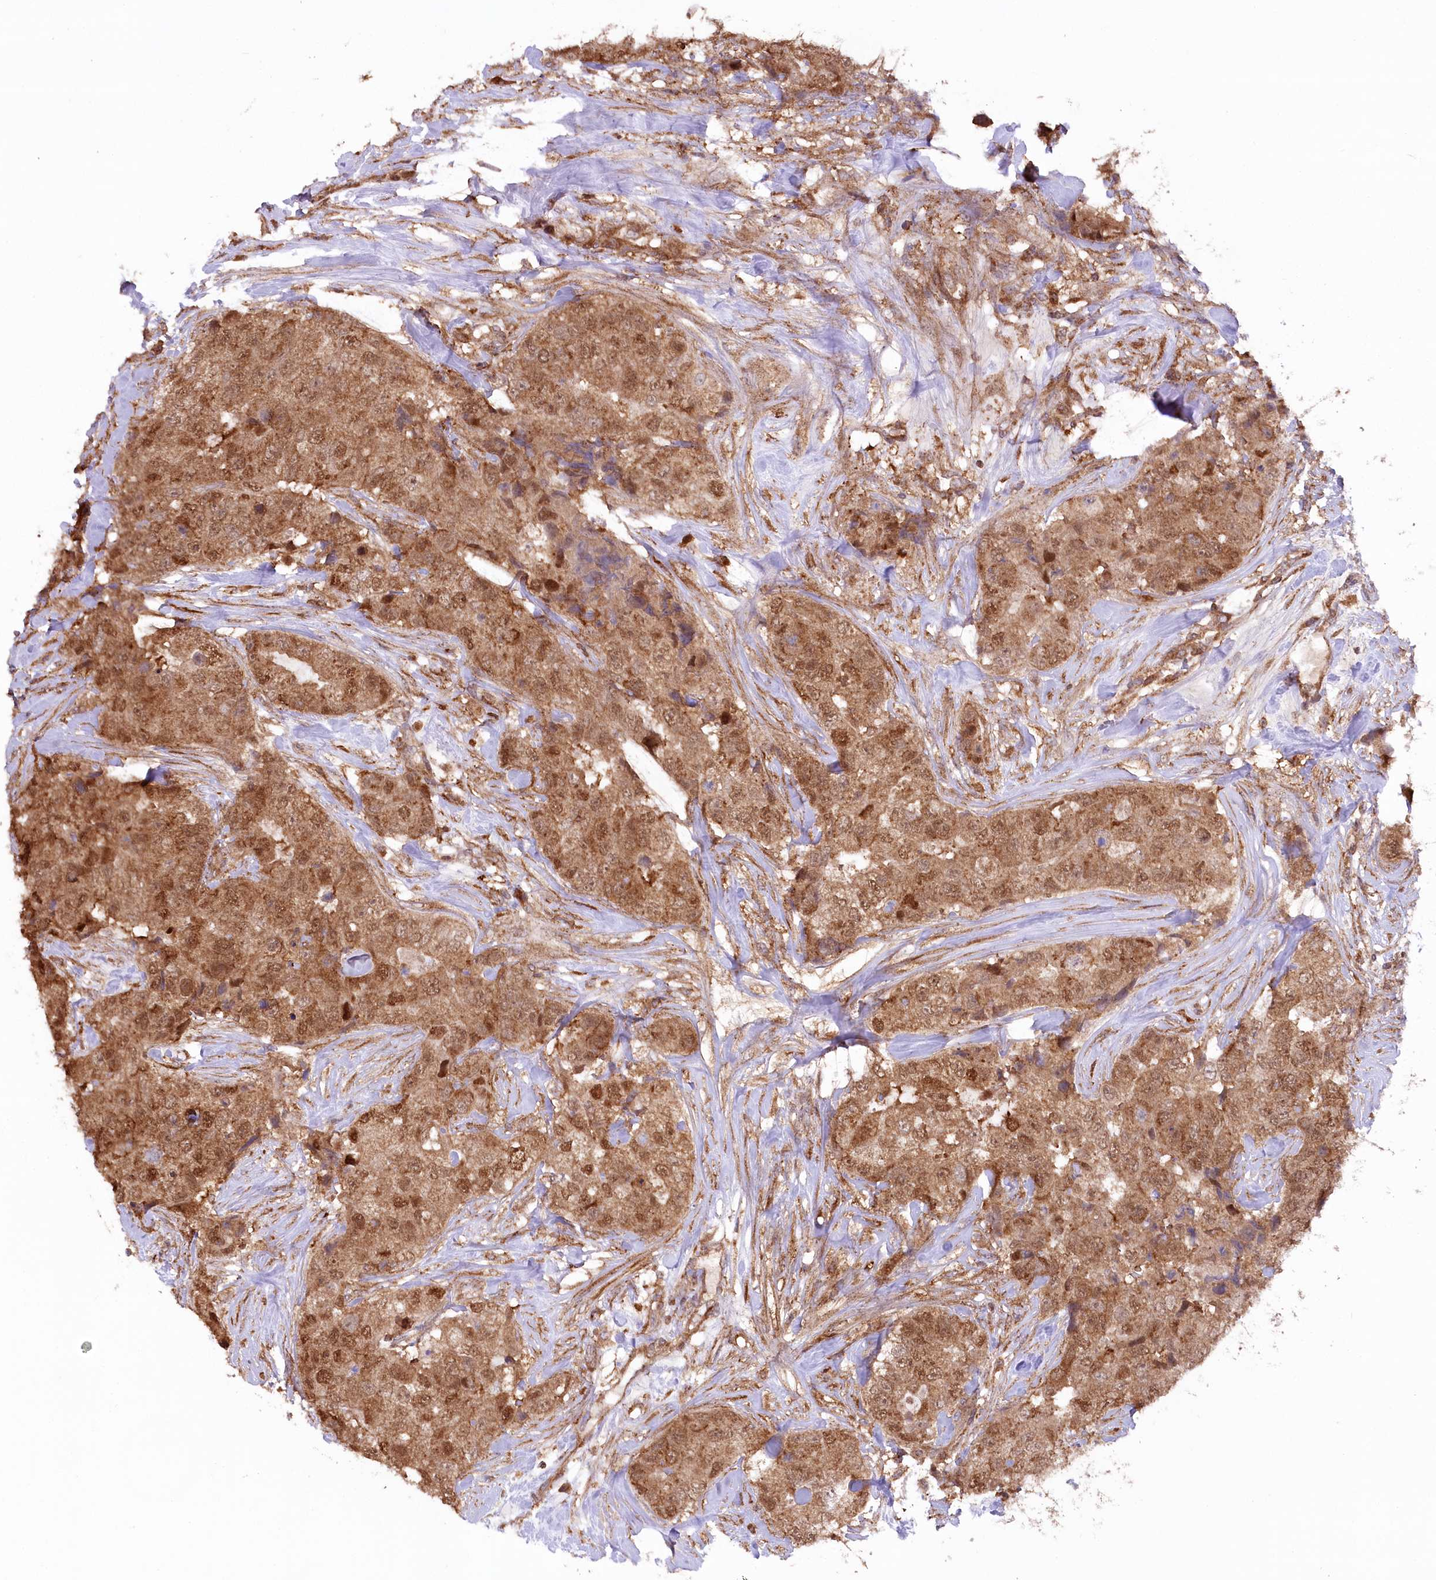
{"staining": {"intensity": "moderate", "quantity": ">75%", "location": "cytoplasmic/membranous,nuclear"}, "tissue": "breast cancer", "cell_type": "Tumor cells", "image_type": "cancer", "snomed": [{"axis": "morphology", "description": "Duct carcinoma"}, {"axis": "topography", "description": "Breast"}], "caption": "An immunohistochemistry micrograph of neoplastic tissue is shown. Protein staining in brown highlights moderate cytoplasmic/membranous and nuclear positivity in intraductal carcinoma (breast) within tumor cells.", "gene": "CCDC91", "patient": {"sex": "female", "age": 62}}